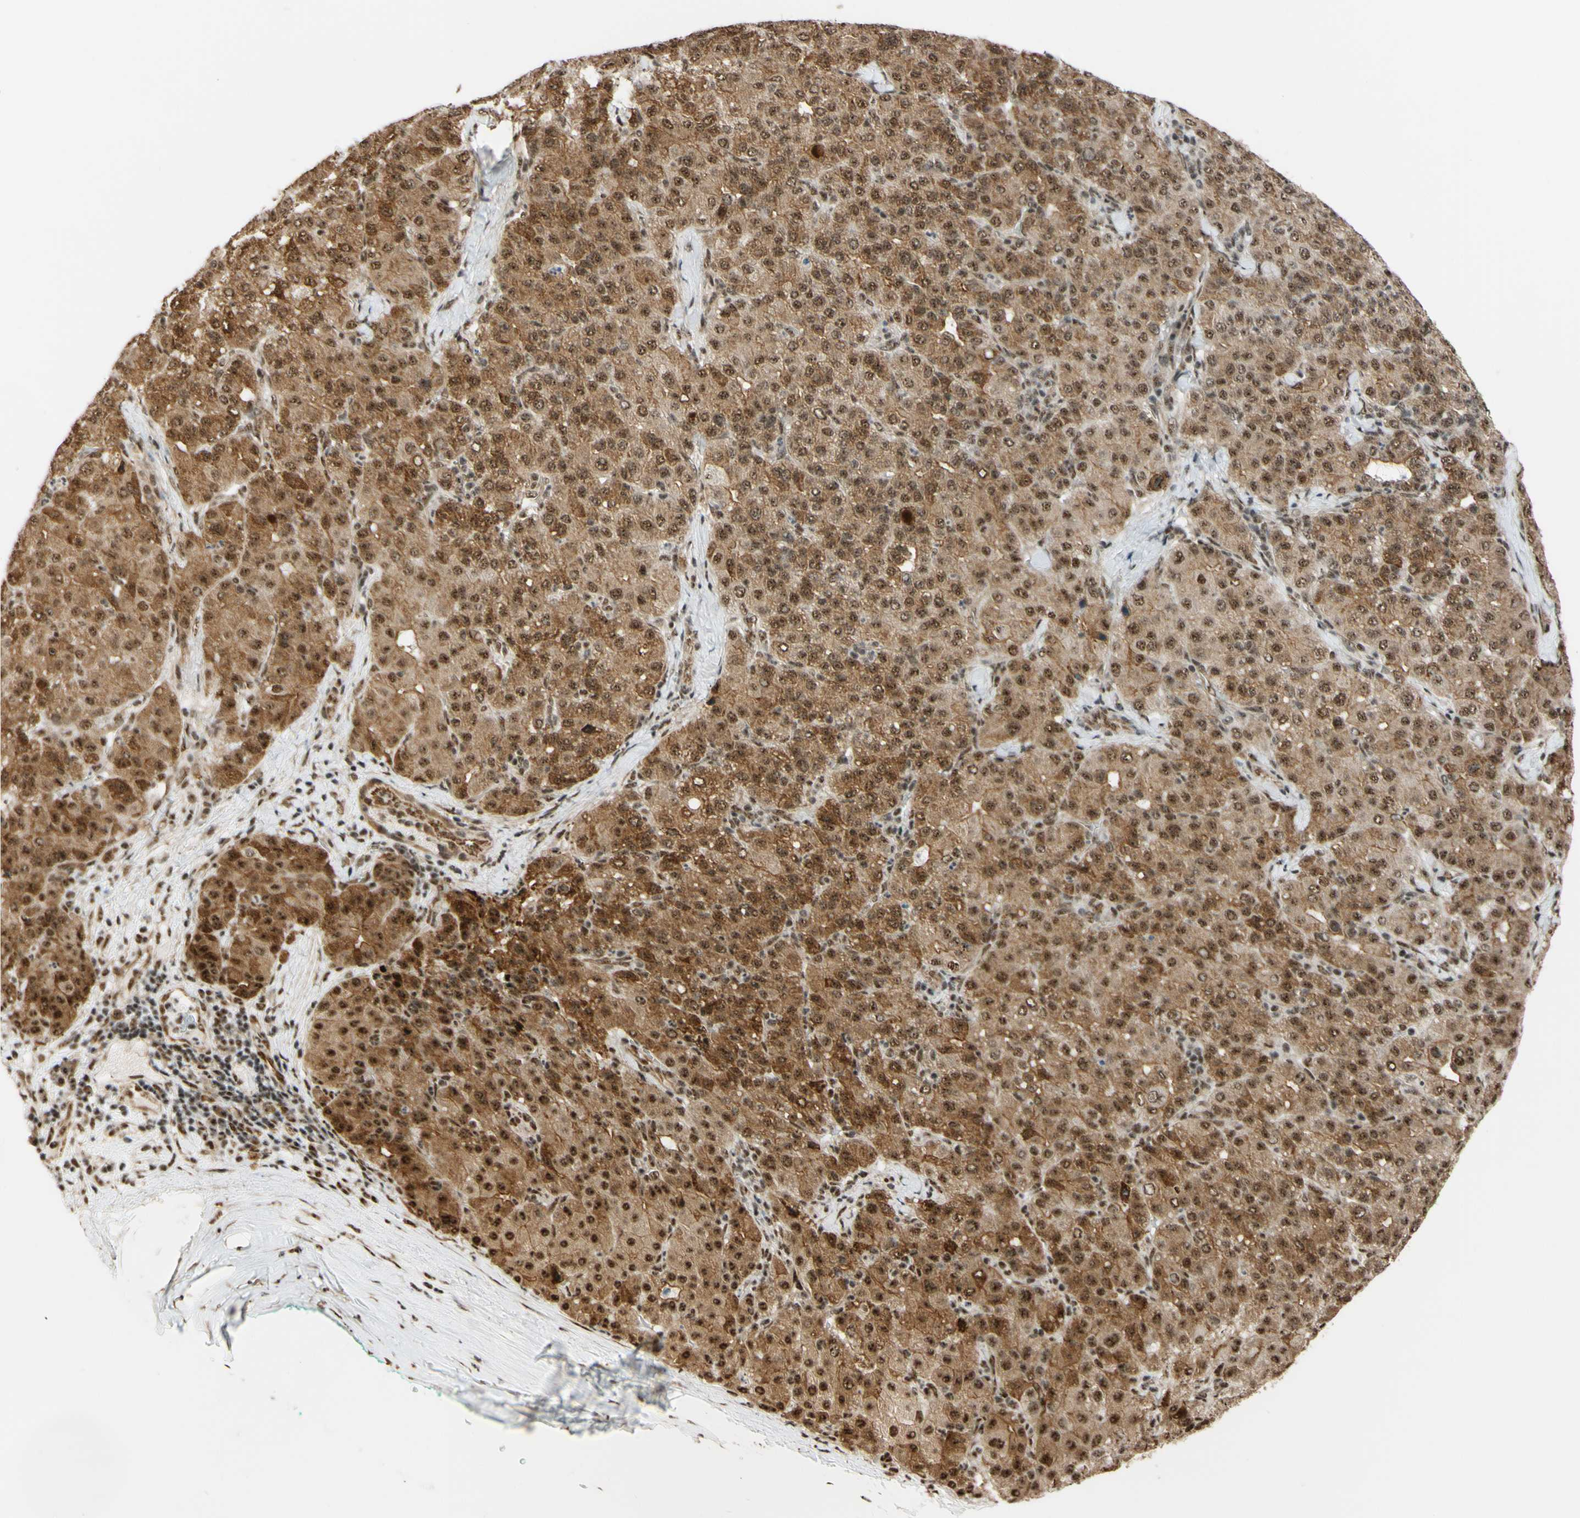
{"staining": {"intensity": "moderate", "quantity": ">75%", "location": "cytoplasmic/membranous,nuclear"}, "tissue": "liver cancer", "cell_type": "Tumor cells", "image_type": "cancer", "snomed": [{"axis": "morphology", "description": "Carcinoma, Hepatocellular, NOS"}, {"axis": "topography", "description": "Liver"}], "caption": "Human liver cancer (hepatocellular carcinoma) stained with a protein marker shows moderate staining in tumor cells.", "gene": "SAP18", "patient": {"sex": "male", "age": 65}}